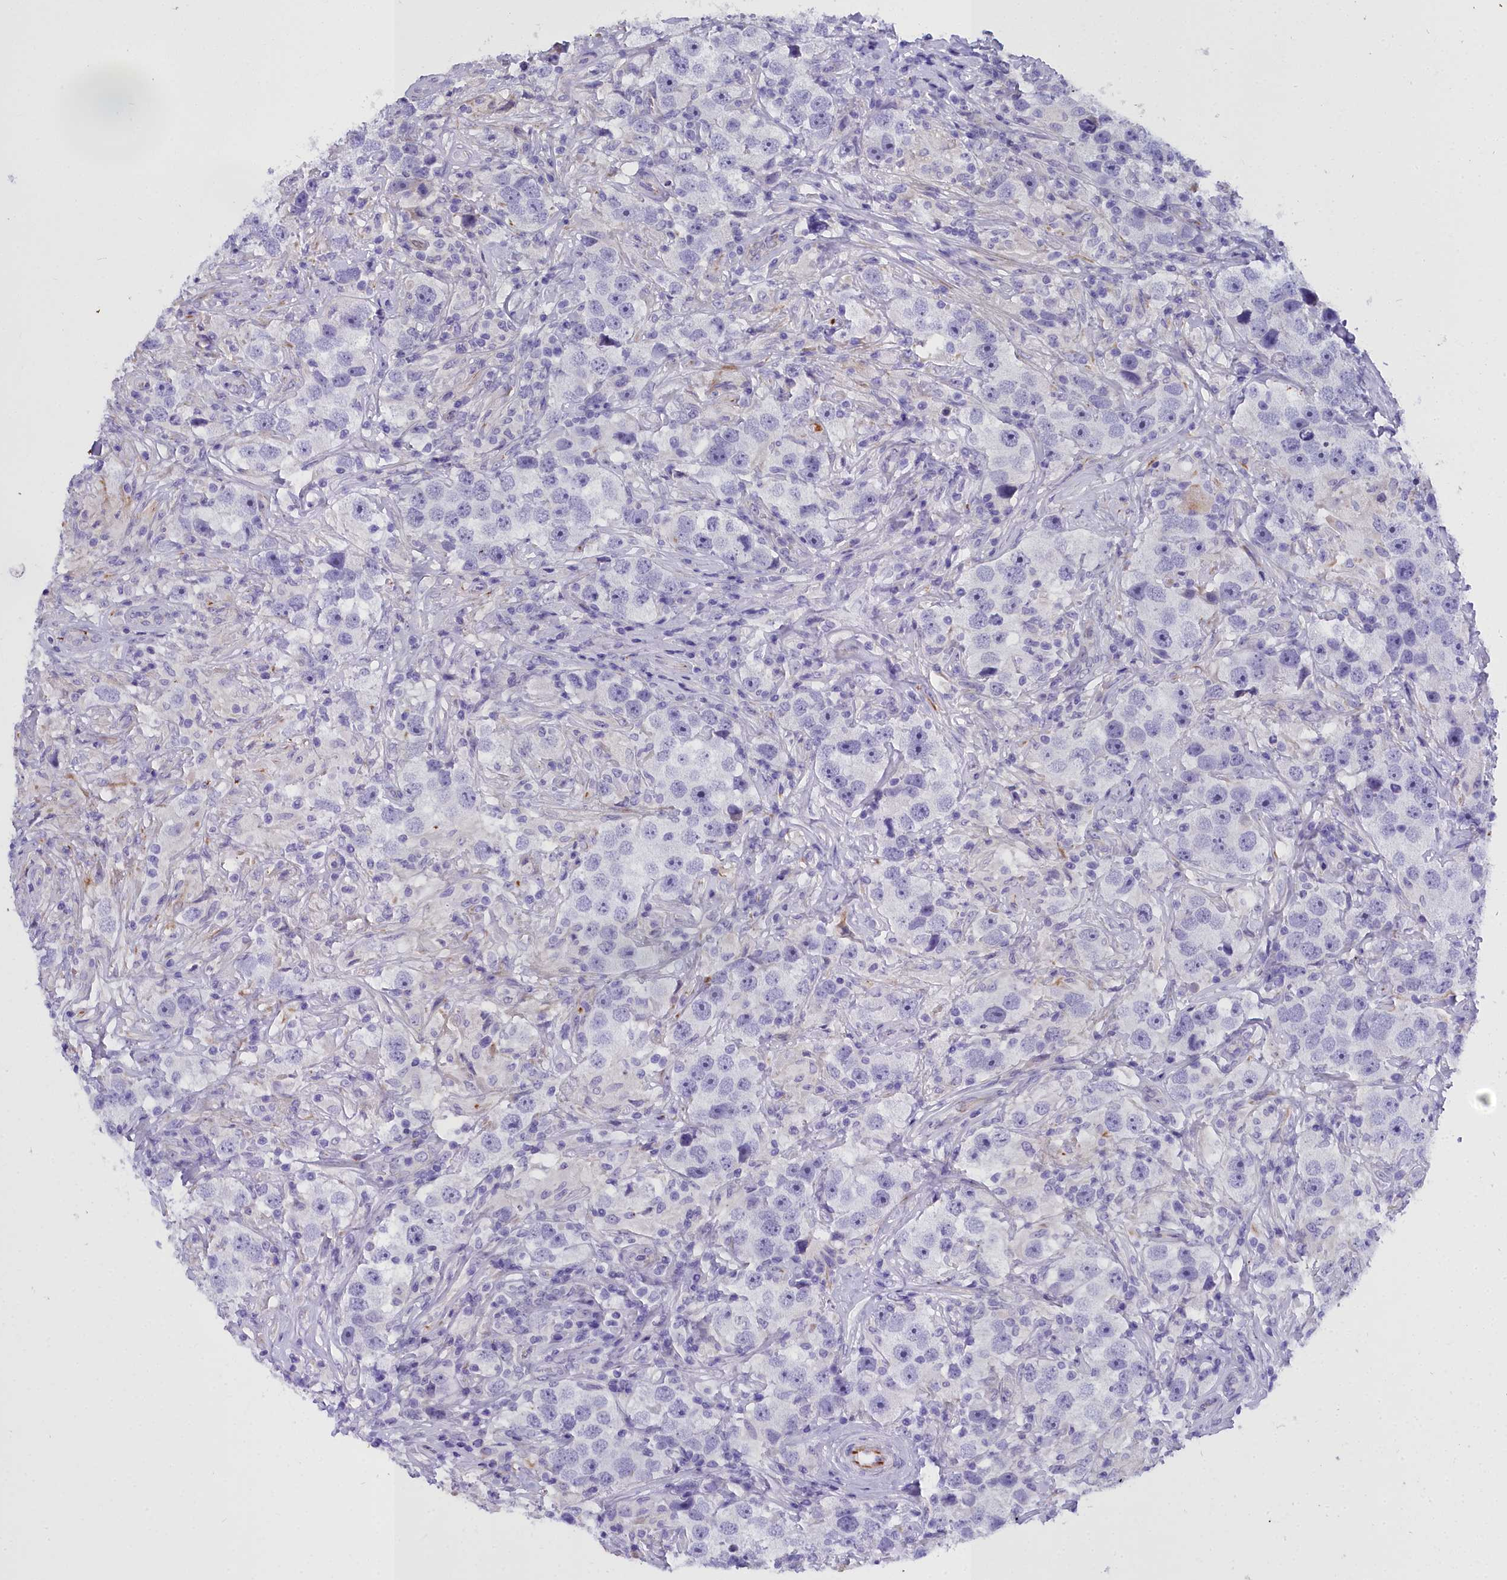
{"staining": {"intensity": "negative", "quantity": "none", "location": "none"}, "tissue": "testis cancer", "cell_type": "Tumor cells", "image_type": "cancer", "snomed": [{"axis": "morphology", "description": "Seminoma, NOS"}, {"axis": "topography", "description": "Testis"}], "caption": "Immunohistochemistry of human testis seminoma exhibits no staining in tumor cells.", "gene": "TIMM22", "patient": {"sex": "male", "age": 49}}